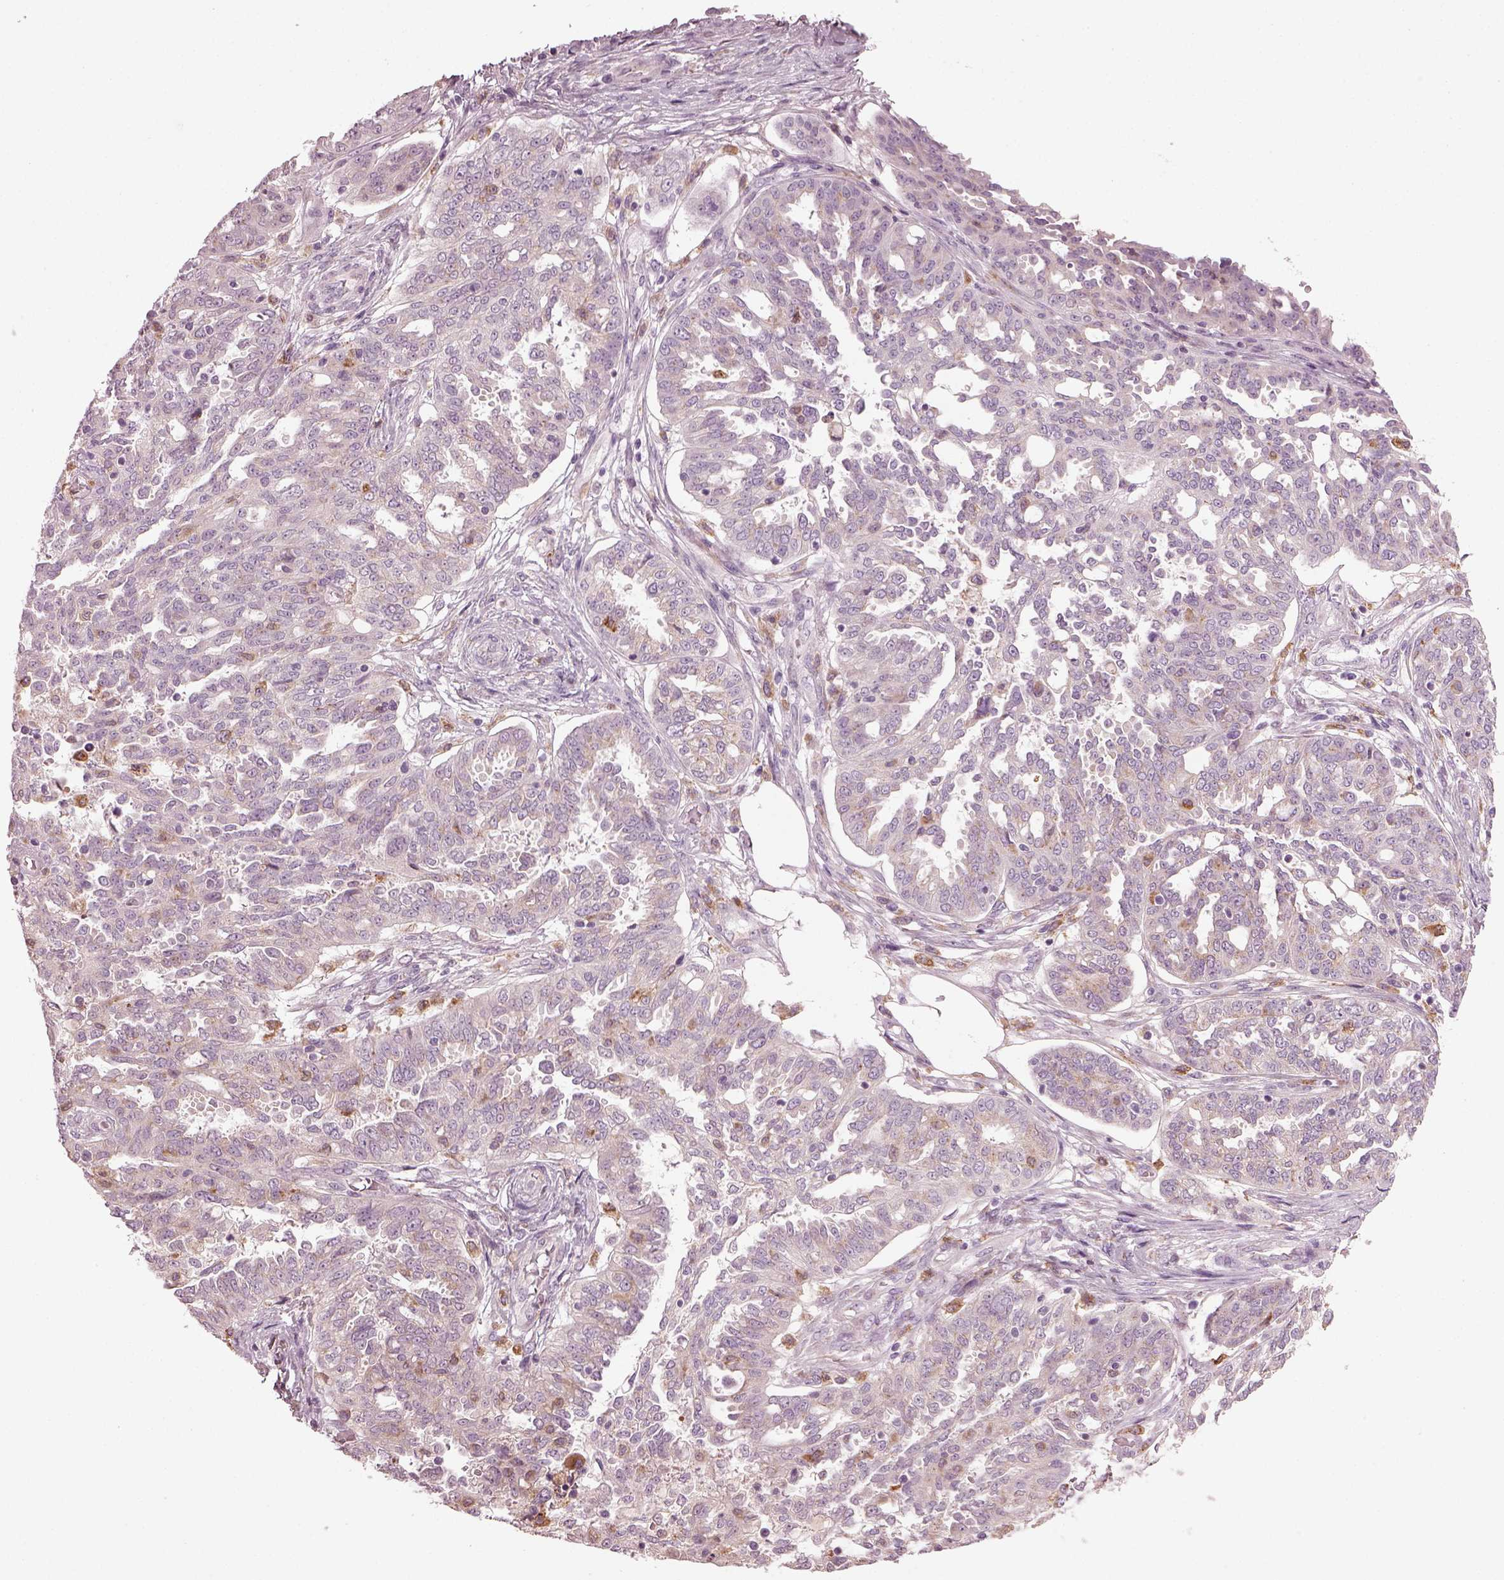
{"staining": {"intensity": "negative", "quantity": "none", "location": "none"}, "tissue": "ovarian cancer", "cell_type": "Tumor cells", "image_type": "cancer", "snomed": [{"axis": "morphology", "description": "Cystadenocarcinoma, serous, NOS"}, {"axis": "topography", "description": "Ovary"}], "caption": "Immunohistochemistry (IHC) micrograph of neoplastic tissue: human serous cystadenocarcinoma (ovarian) stained with DAB (3,3'-diaminobenzidine) reveals no significant protein staining in tumor cells.", "gene": "TMEM231", "patient": {"sex": "female", "age": 67}}